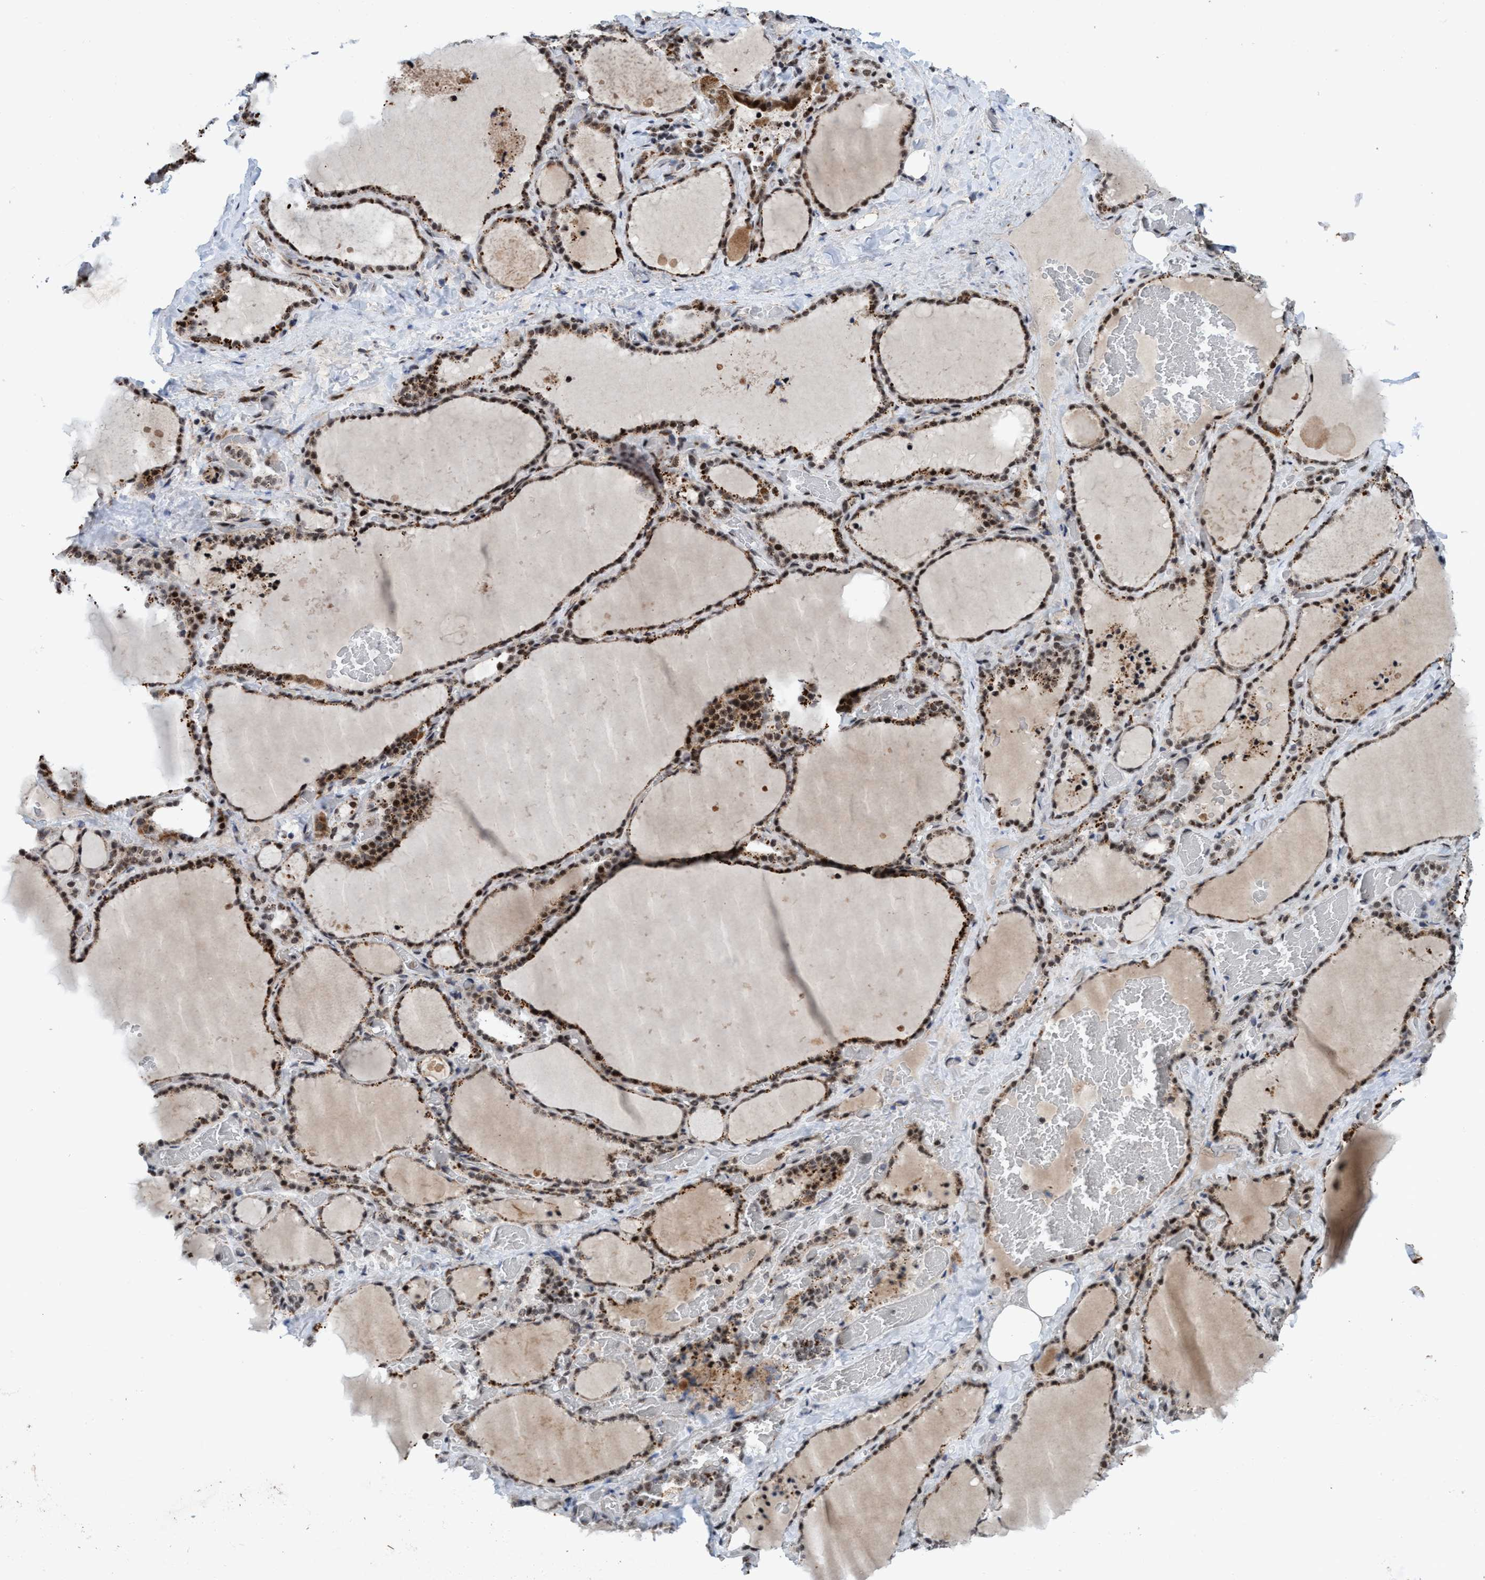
{"staining": {"intensity": "moderate", "quantity": ">75%", "location": "cytoplasmic/membranous,nuclear"}, "tissue": "thyroid gland", "cell_type": "Glandular cells", "image_type": "normal", "snomed": [{"axis": "morphology", "description": "Normal tissue, NOS"}, {"axis": "topography", "description": "Thyroid gland"}], "caption": "Thyroid gland was stained to show a protein in brown. There is medium levels of moderate cytoplasmic/membranous,nuclear staining in about >75% of glandular cells. Nuclei are stained in blue.", "gene": "GLT6D1", "patient": {"sex": "female", "age": 22}}